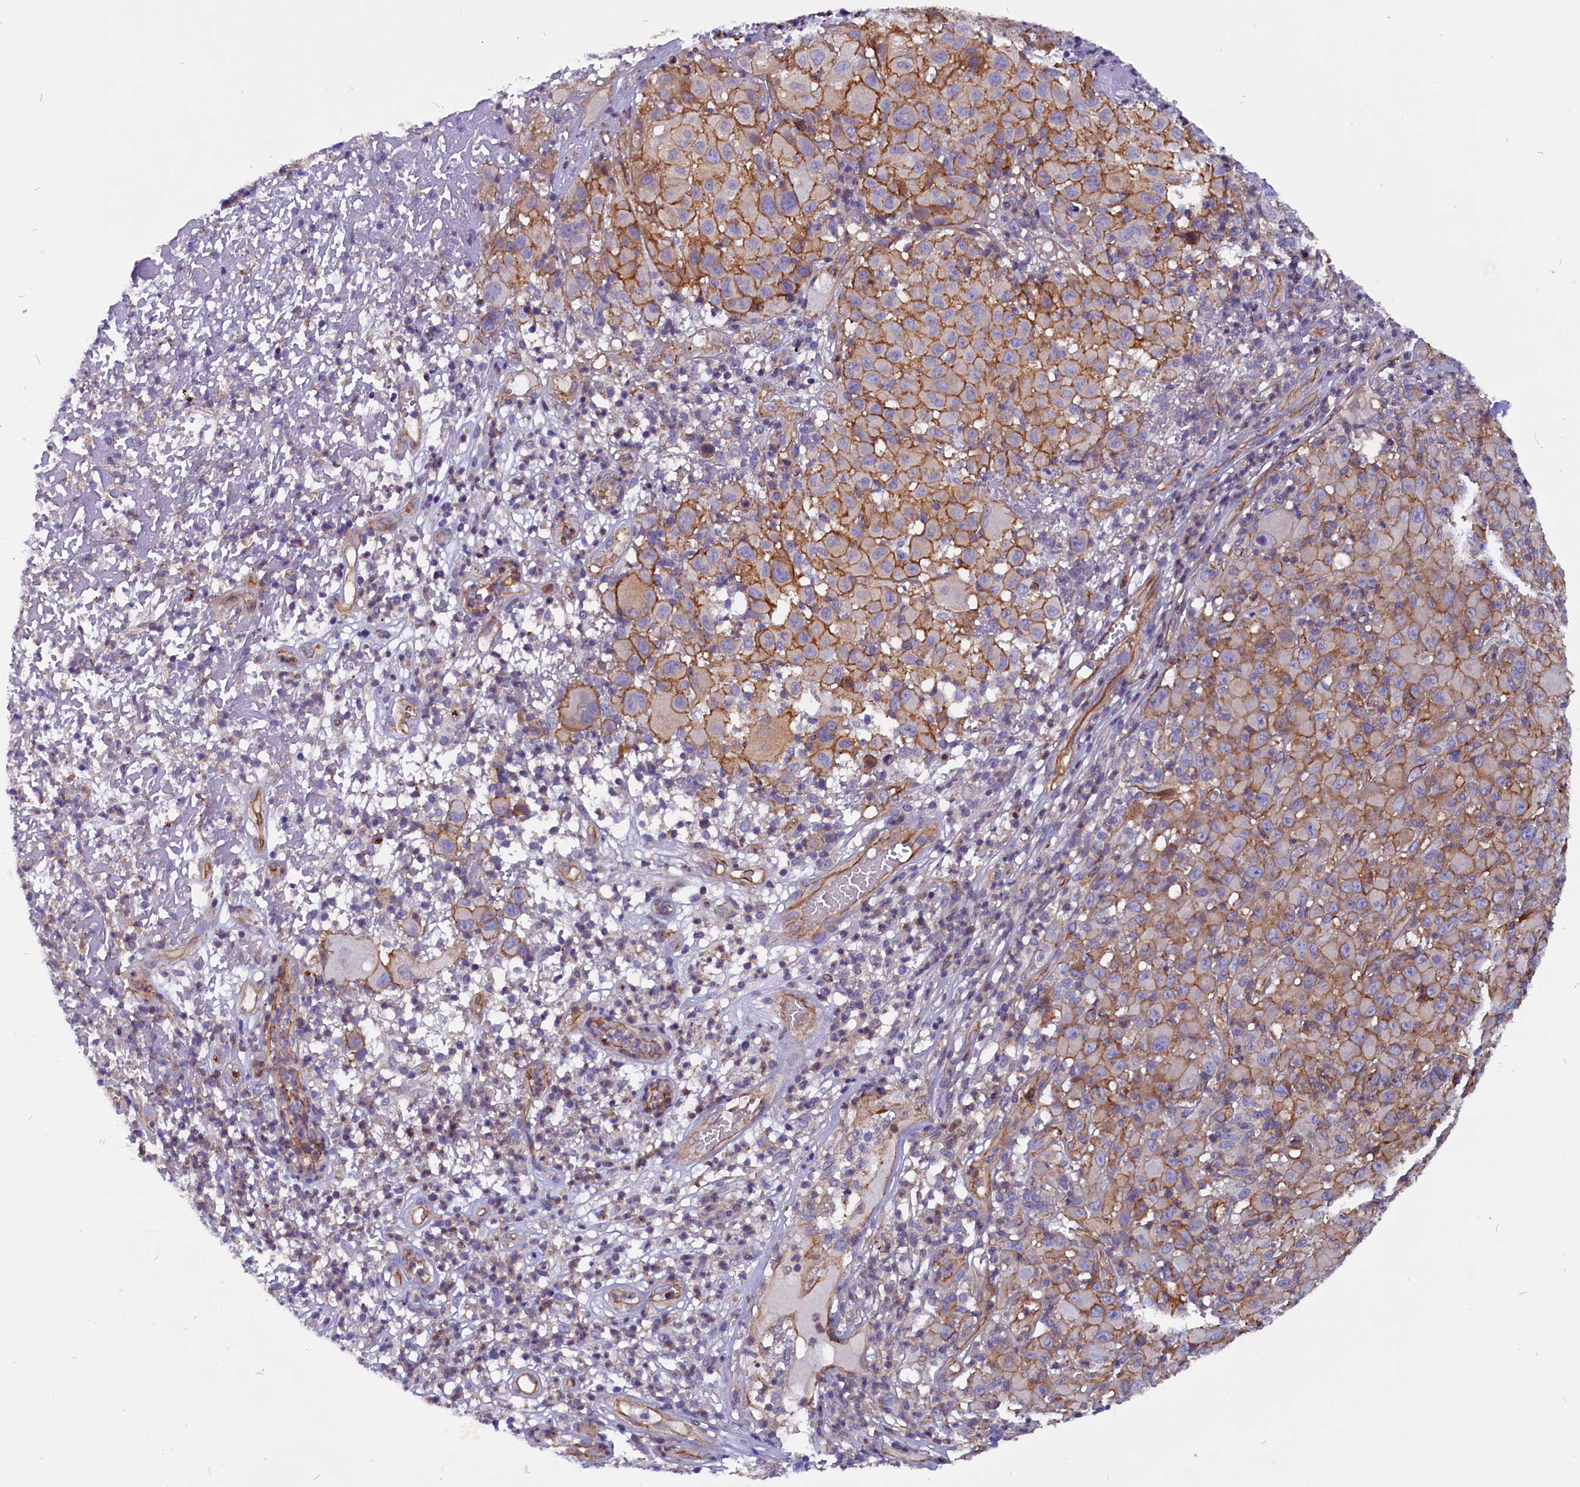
{"staining": {"intensity": "moderate", "quantity": ">75%", "location": "cytoplasmic/membranous"}, "tissue": "melanoma", "cell_type": "Tumor cells", "image_type": "cancer", "snomed": [{"axis": "morphology", "description": "Malignant melanoma, NOS"}, {"axis": "topography", "description": "Skin"}], "caption": "A micrograph of human malignant melanoma stained for a protein shows moderate cytoplasmic/membranous brown staining in tumor cells.", "gene": "ZNF749", "patient": {"sex": "male", "age": 73}}